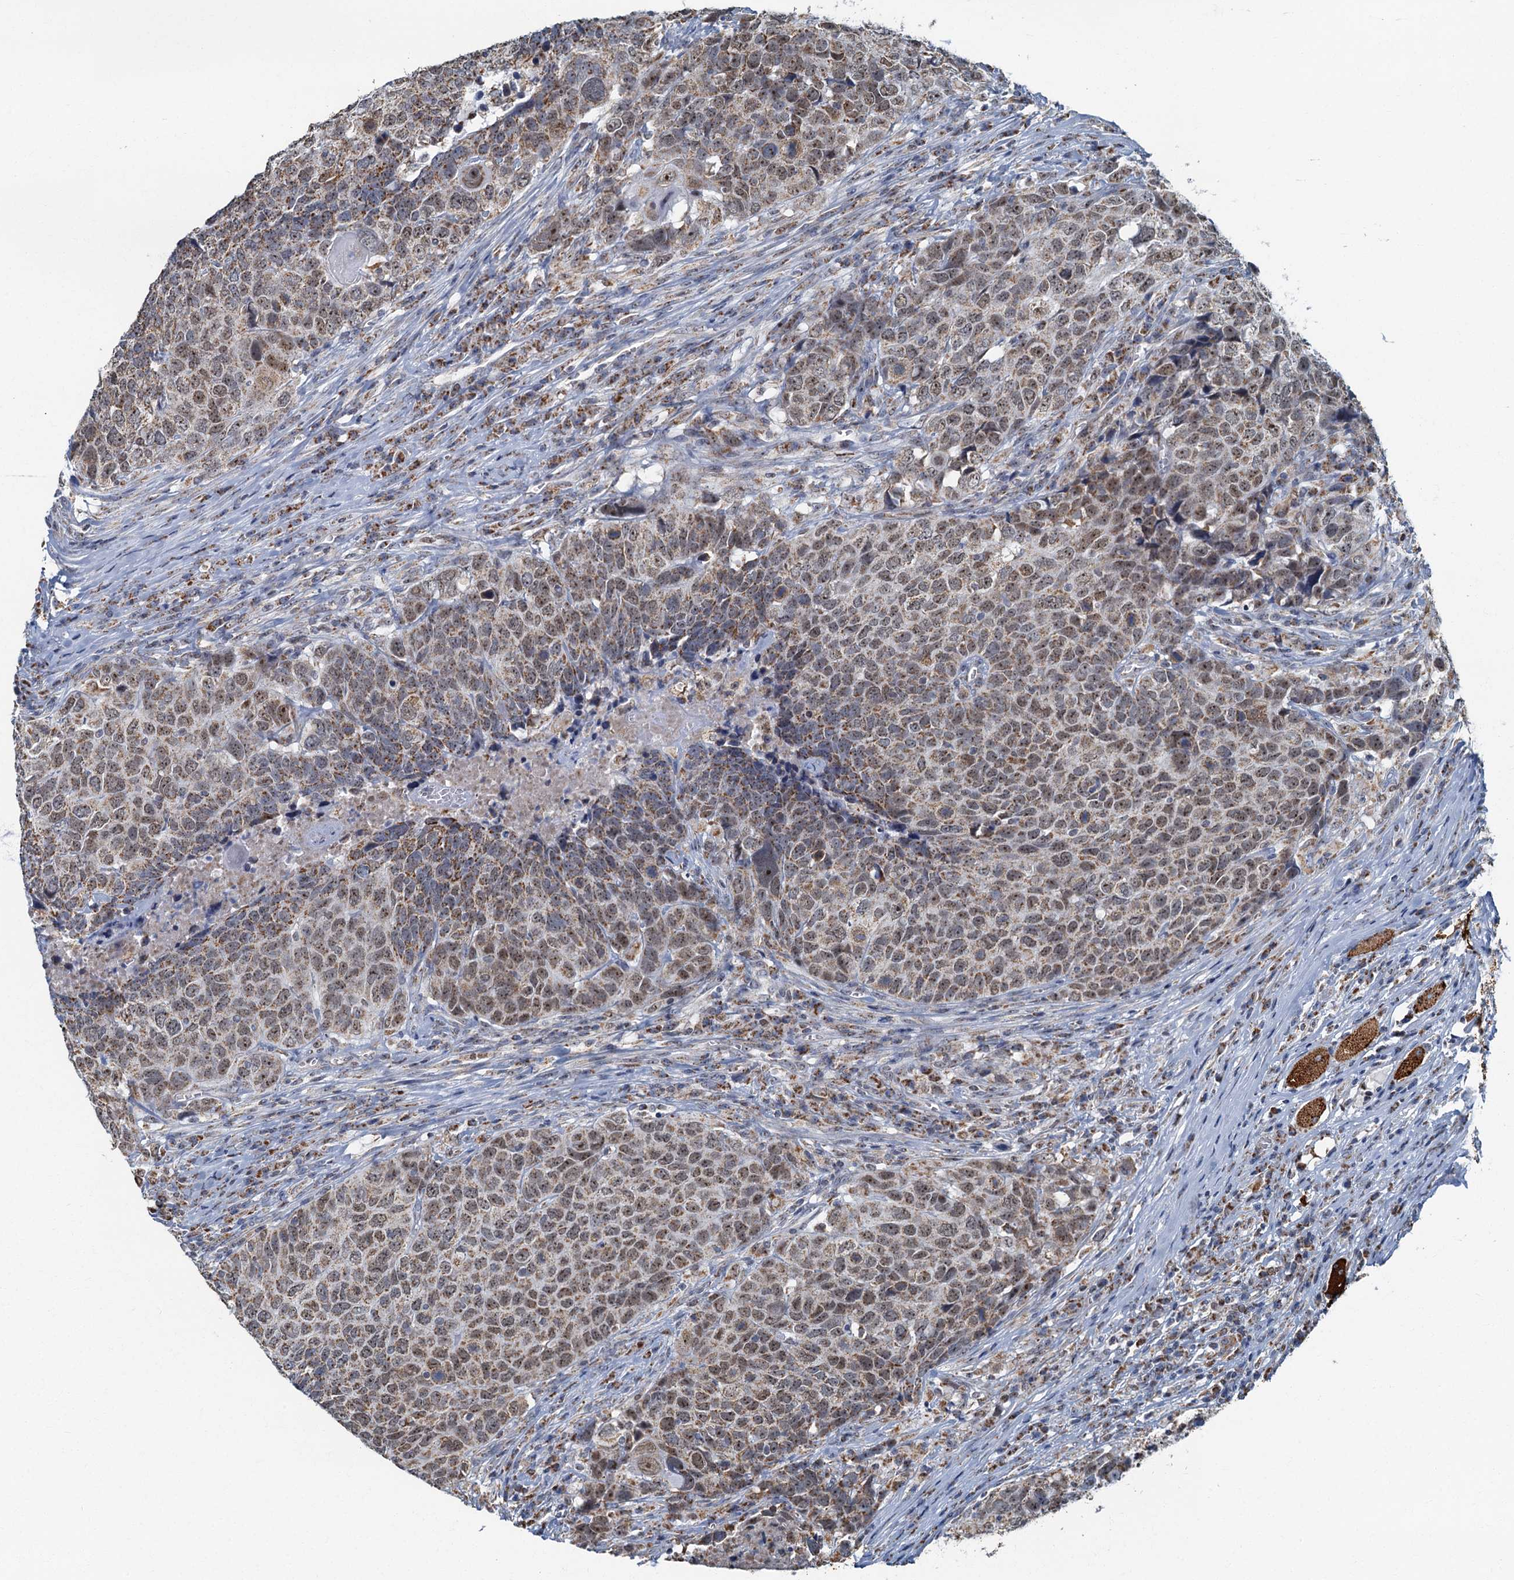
{"staining": {"intensity": "weak", "quantity": ">75%", "location": "cytoplasmic/membranous,nuclear"}, "tissue": "head and neck cancer", "cell_type": "Tumor cells", "image_type": "cancer", "snomed": [{"axis": "morphology", "description": "Squamous cell carcinoma, NOS"}, {"axis": "topography", "description": "Head-Neck"}], "caption": "A low amount of weak cytoplasmic/membranous and nuclear staining is seen in approximately >75% of tumor cells in head and neck squamous cell carcinoma tissue.", "gene": "RAD9B", "patient": {"sex": "male", "age": 66}}